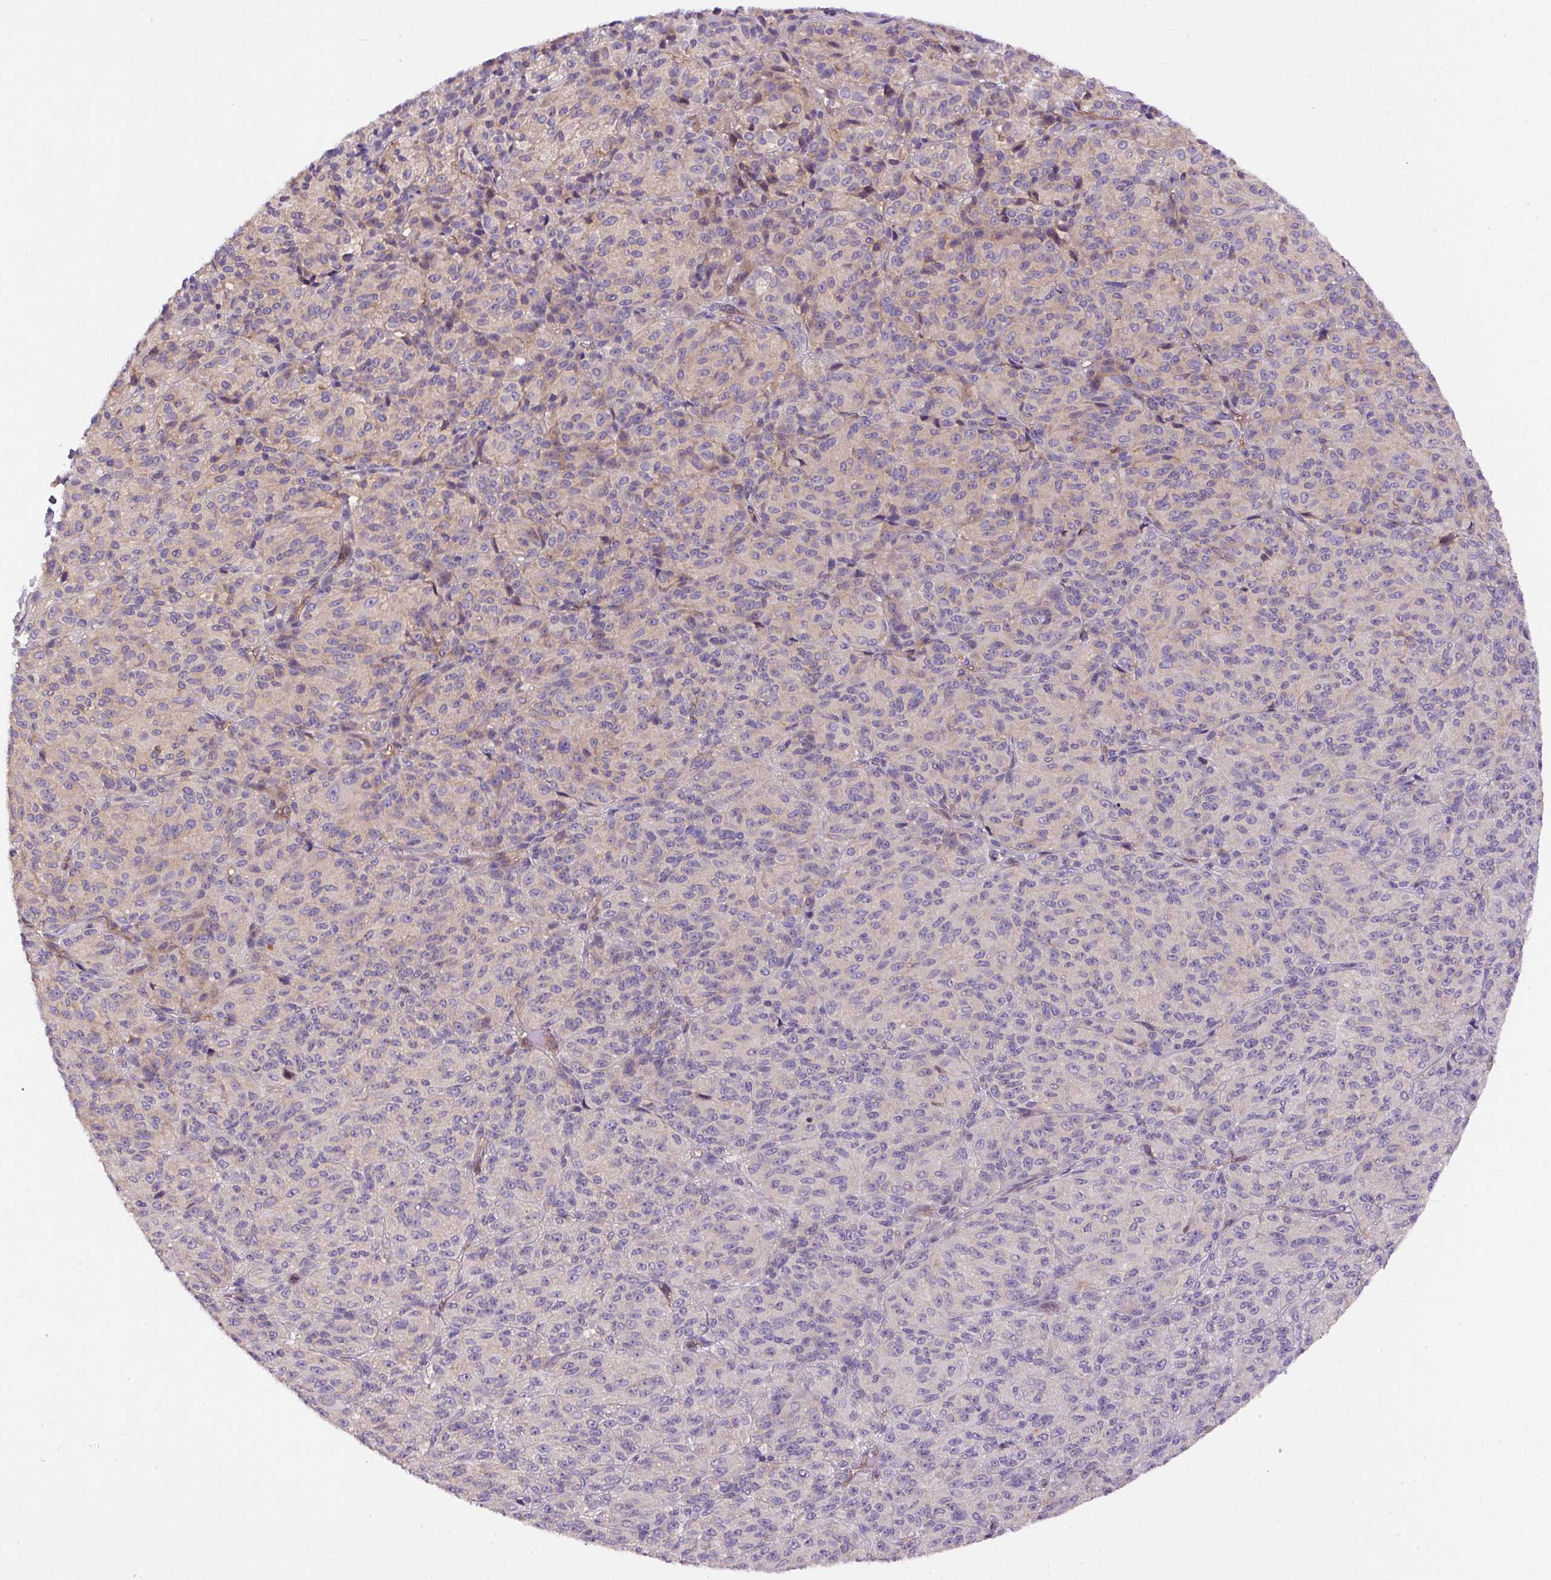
{"staining": {"intensity": "negative", "quantity": "none", "location": "none"}, "tissue": "melanoma", "cell_type": "Tumor cells", "image_type": "cancer", "snomed": [{"axis": "morphology", "description": "Malignant melanoma, Metastatic site"}, {"axis": "topography", "description": "Brain"}], "caption": "Immunohistochemistry (IHC) photomicrograph of malignant melanoma (metastatic site) stained for a protein (brown), which shows no positivity in tumor cells. The staining is performed using DAB (3,3'-diaminobenzidine) brown chromogen with nuclei counter-stained in using hematoxylin.", "gene": "DAPK1", "patient": {"sex": "female", "age": 56}}